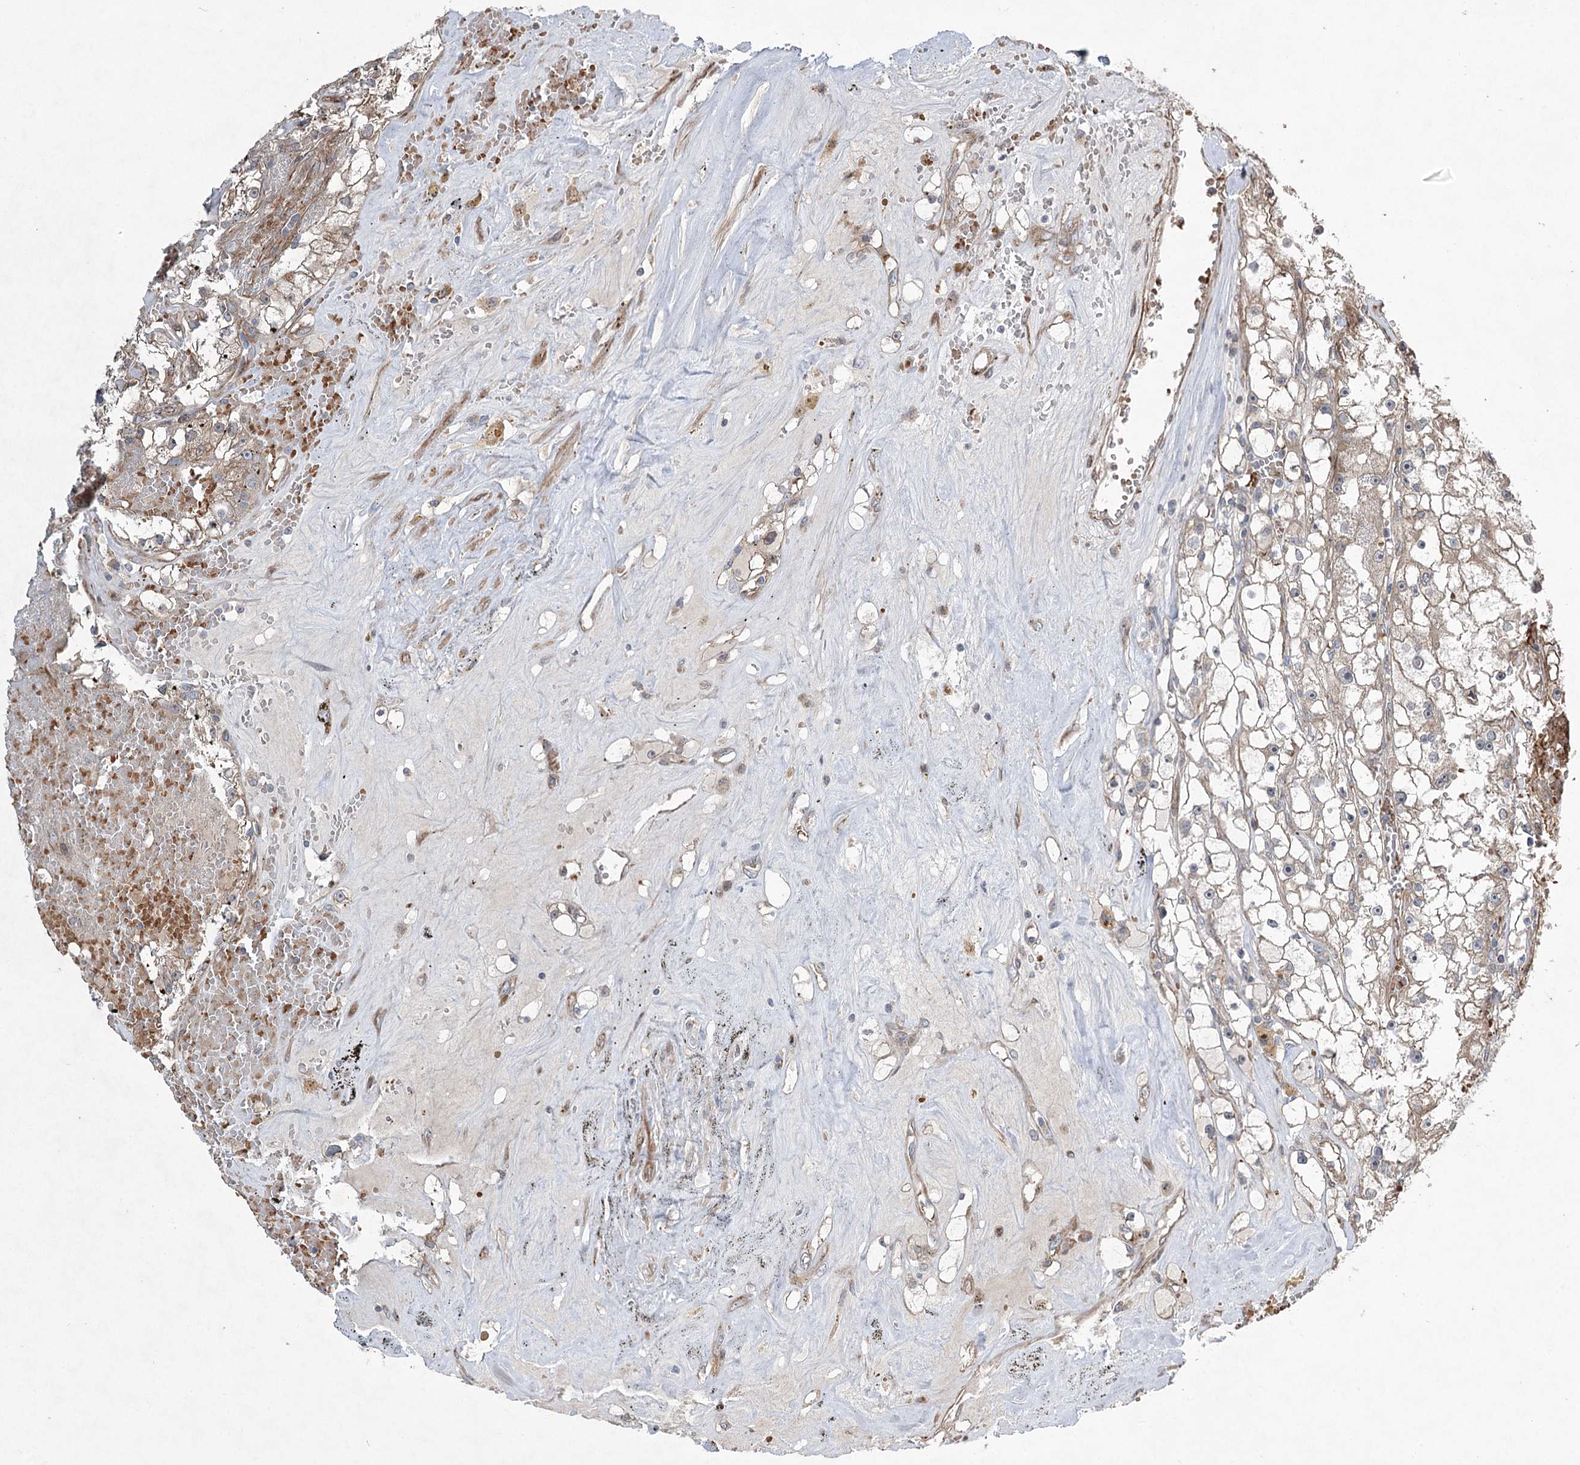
{"staining": {"intensity": "weak", "quantity": "<25%", "location": "cytoplasmic/membranous"}, "tissue": "renal cancer", "cell_type": "Tumor cells", "image_type": "cancer", "snomed": [{"axis": "morphology", "description": "Adenocarcinoma, NOS"}, {"axis": "topography", "description": "Kidney"}], "caption": "A histopathology image of renal adenocarcinoma stained for a protein shows no brown staining in tumor cells.", "gene": "SERINC5", "patient": {"sex": "male", "age": 56}}